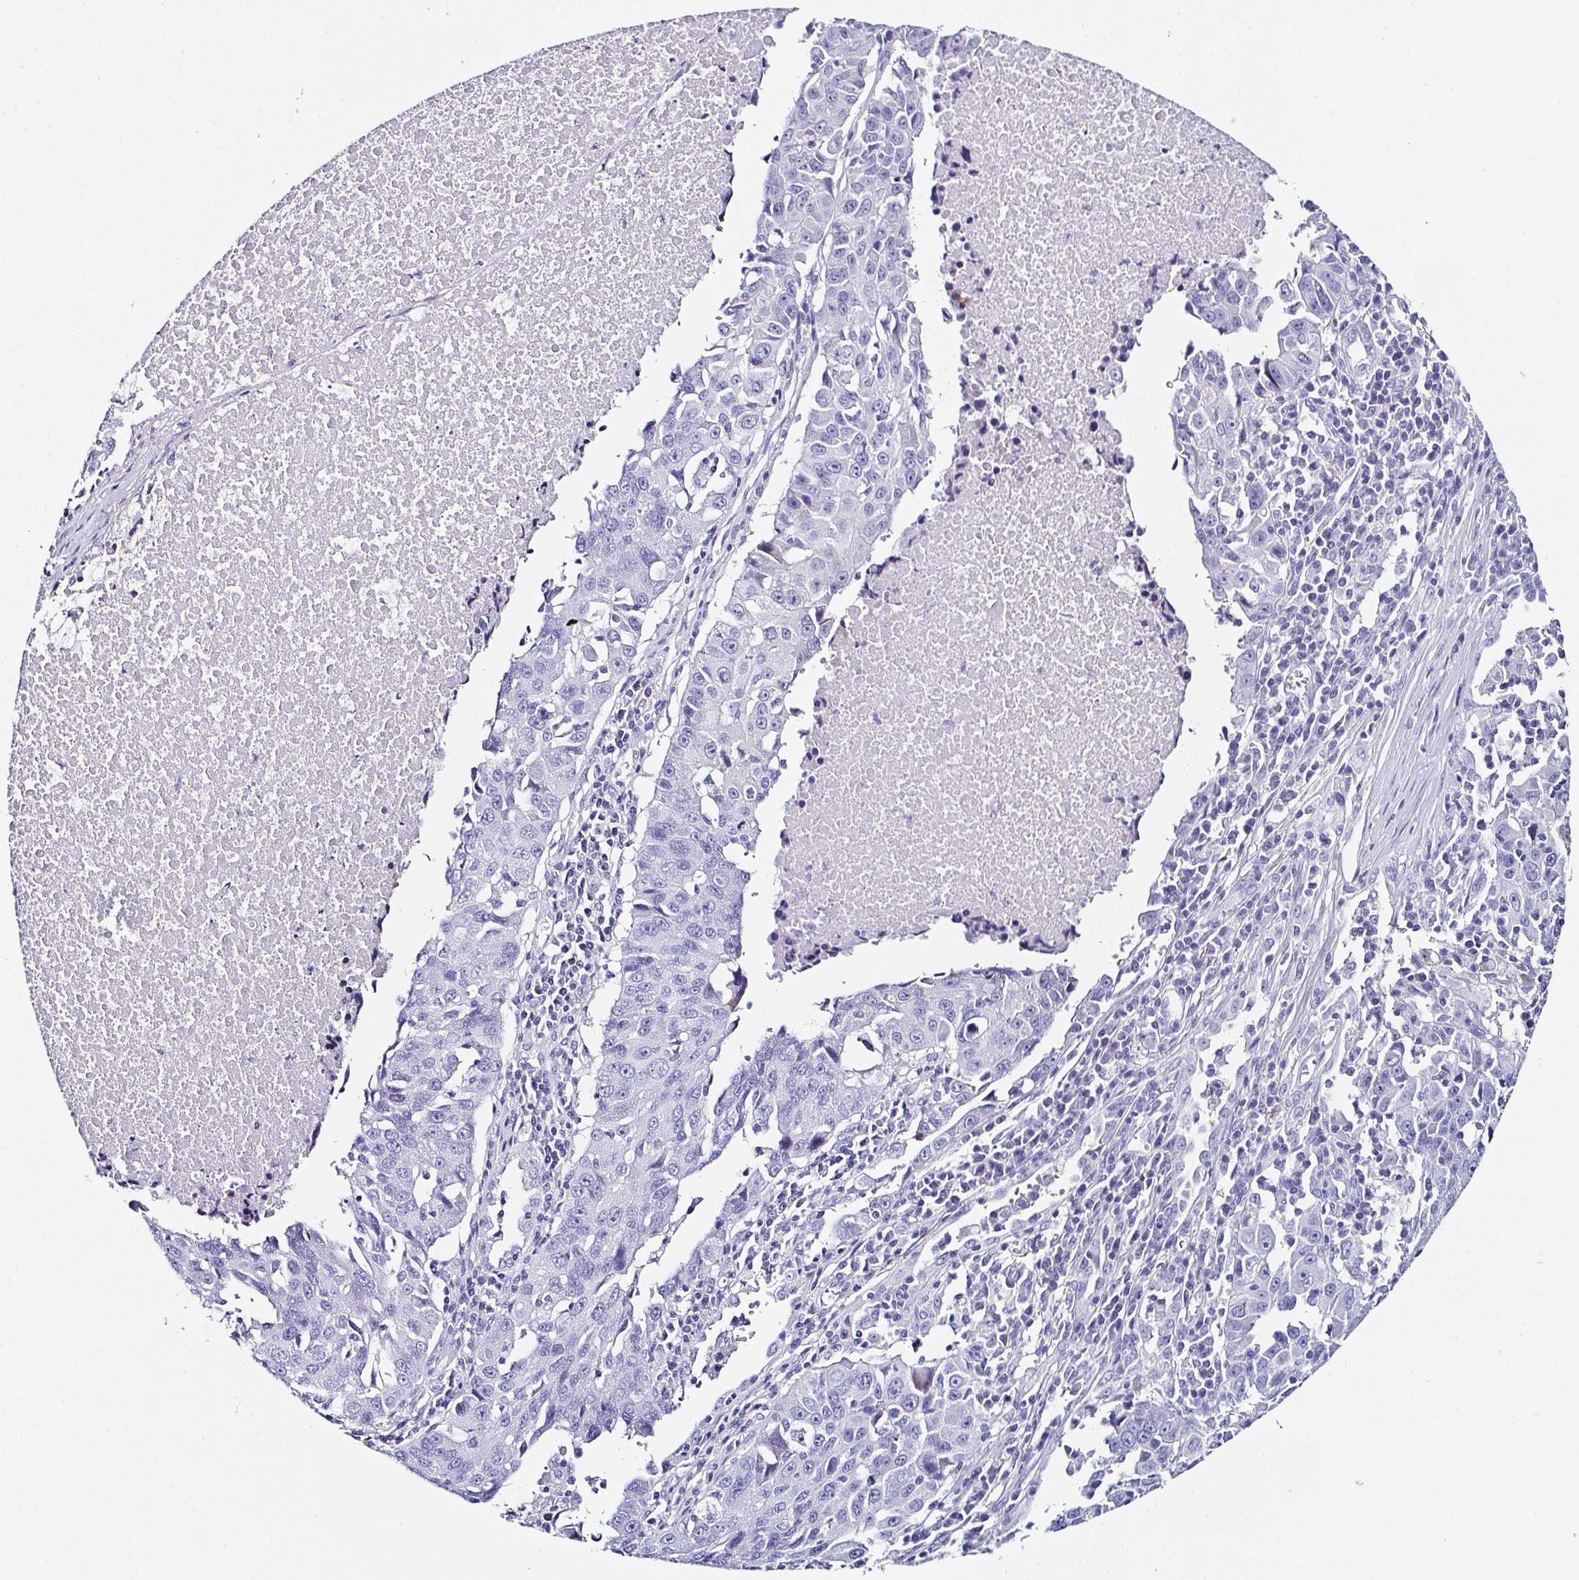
{"staining": {"intensity": "negative", "quantity": "none", "location": "none"}, "tissue": "lung cancer", "cell_type": "Tumor cells", "image_type": "cancer", "snomed": [{"axis": "morphology", "description": "Squamous cell carcinoma, NOS"}, {"axis": "topography", "description": "Lung"}], "caption": "IHC histopathology image of human lung cancer stained for a protein (brown), which demonstrates no expression in tumor cells.", "gene": "UGT3A1", "patient": {"sex": "female", "age": 66}}